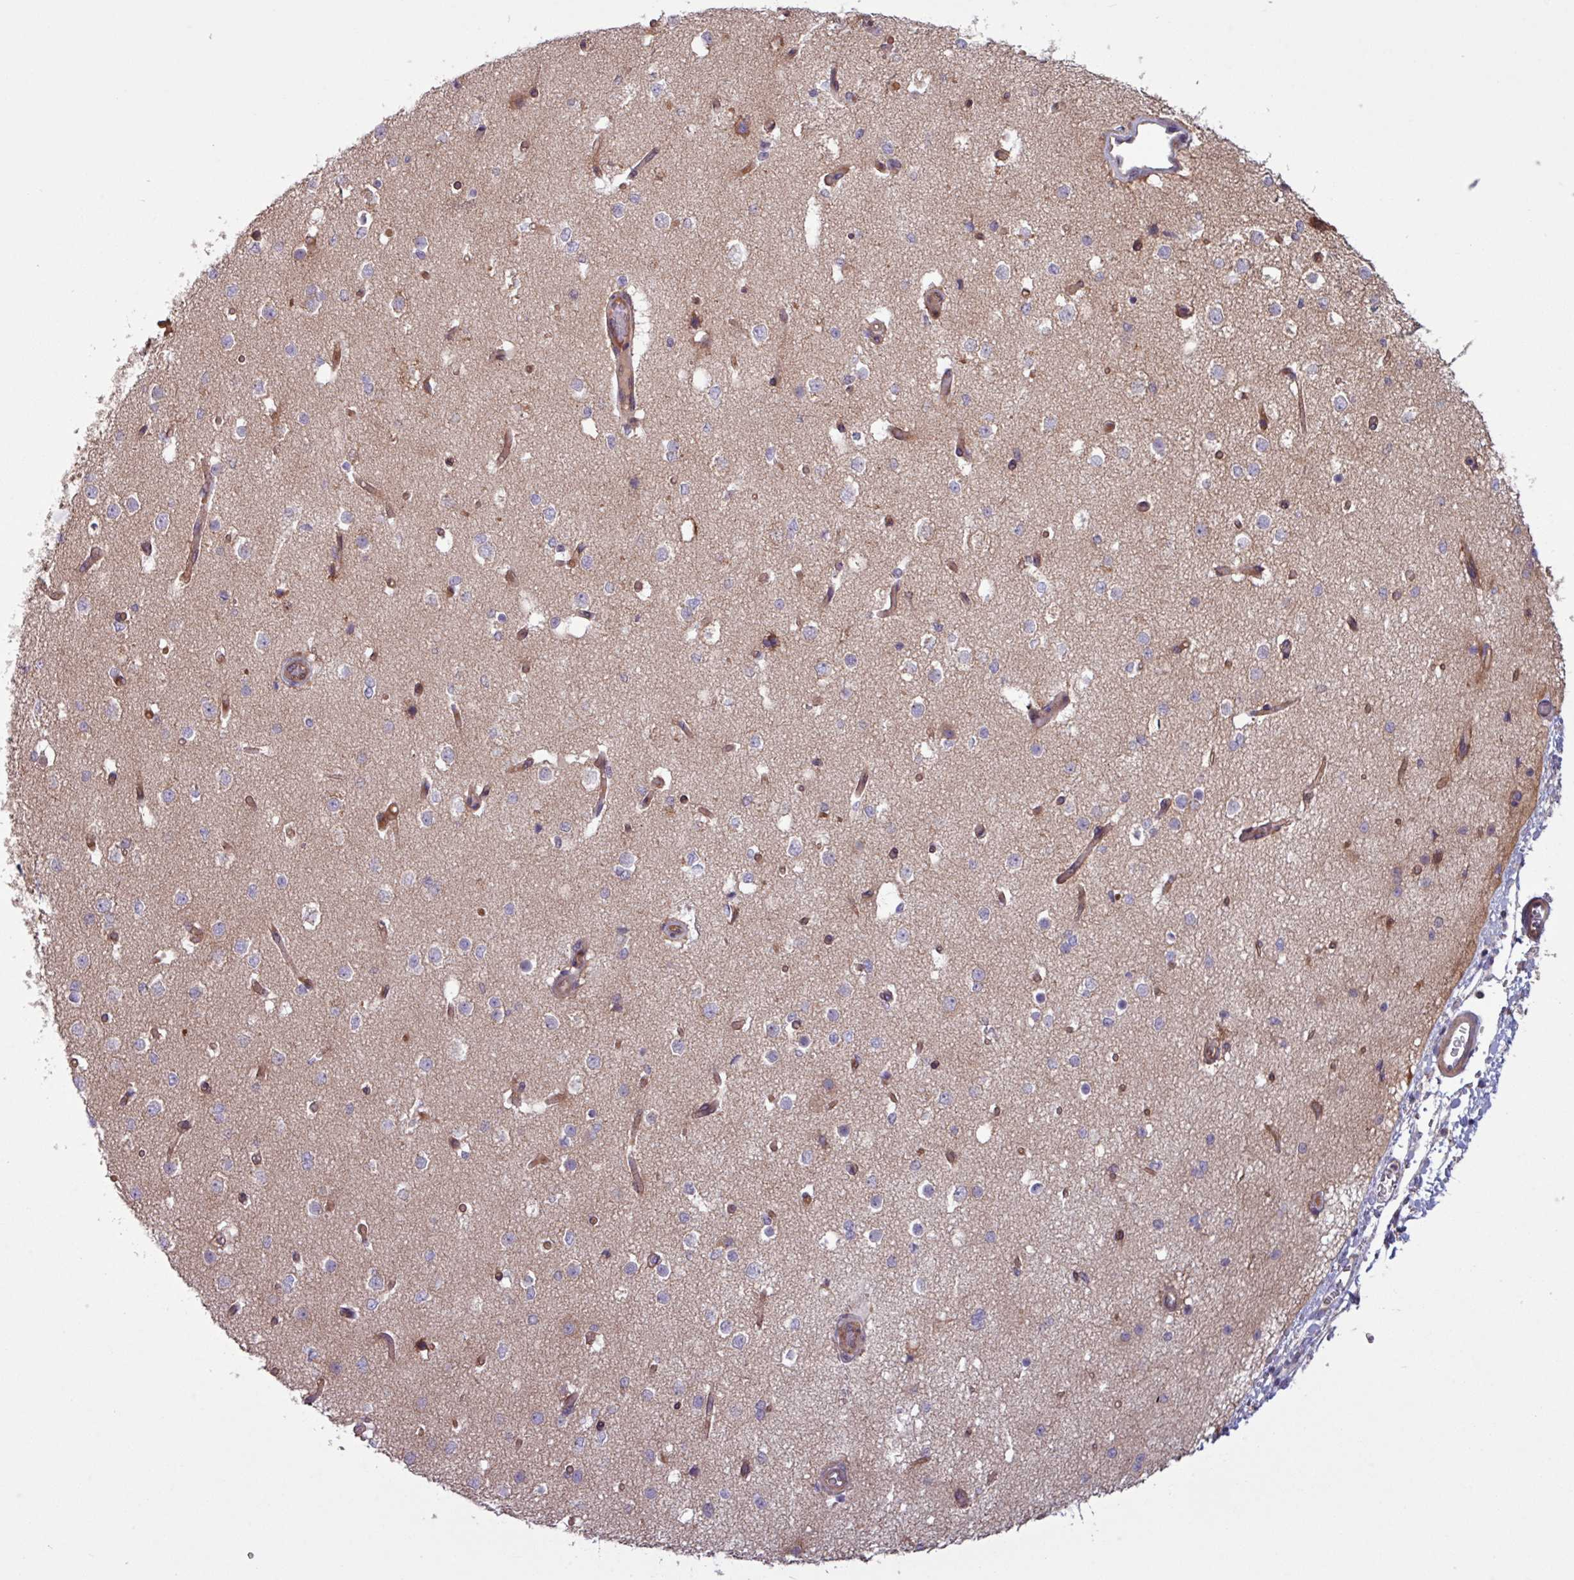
{"staining": {"intensity": "moderate", "quantity": ">75%", "location": "cytoplasmic/membranous"}, "tissue": "cerebral cortex", "cell_type": "Endothelial cells", "image_type": "normal", "snomed": [{"axis": "morphology", "description": "Normal tissue, NOS"}, {"axis": "morphology", "description": "Inflammation, NOS"}, {"axis": "topography", "description": "Cerebral cortex"}], "caption": "Immunohistochemical staining of benign human cerebral cortex reveals medium levels of moderate cytoplasmic/membranous expression in approximately >75% of endothelial cells.", "gene": "PDPR", "patient": {"sex": "male", "age": 6}}